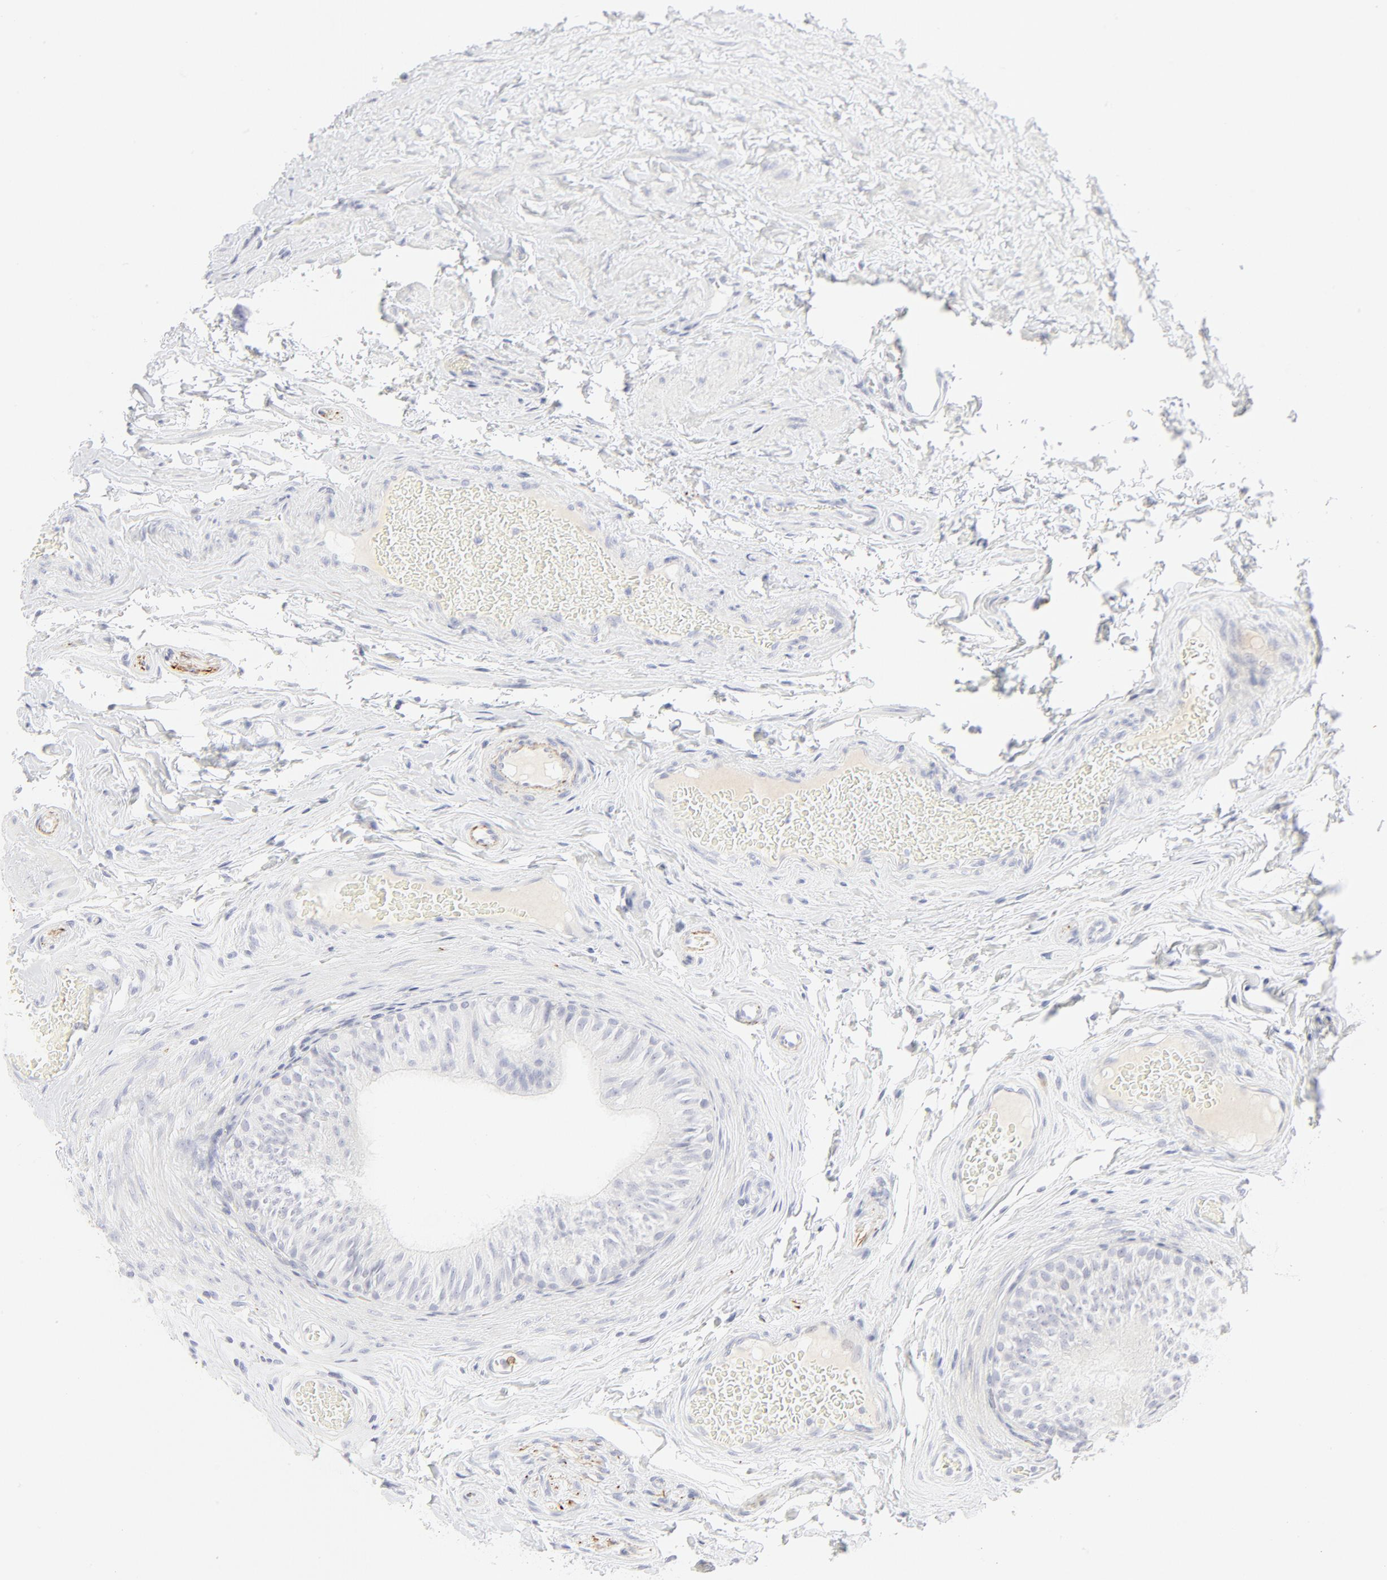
{"staining": {"intensity": "moderate", "quantity": "<25%", "location": "cytoplasmic/membranous"}, "tissue": "epididymis", "cell_type": "Glandular cells", "image_type": "normal", "snomed": [{"axis": "morphology", "description": "Normal tissue, NOS"}, {"axis": "topography", "description": "Testis"}, {"axis": "topography", "description": "Epididymis"}], "caption": "Epididymis stained with a brown dye exhibits moderate cytoplasmic/membranous positive positivity in about <25% of glandular cells.", "gene": "CCR7", "patient": {"sex": "male", "age": 36}}